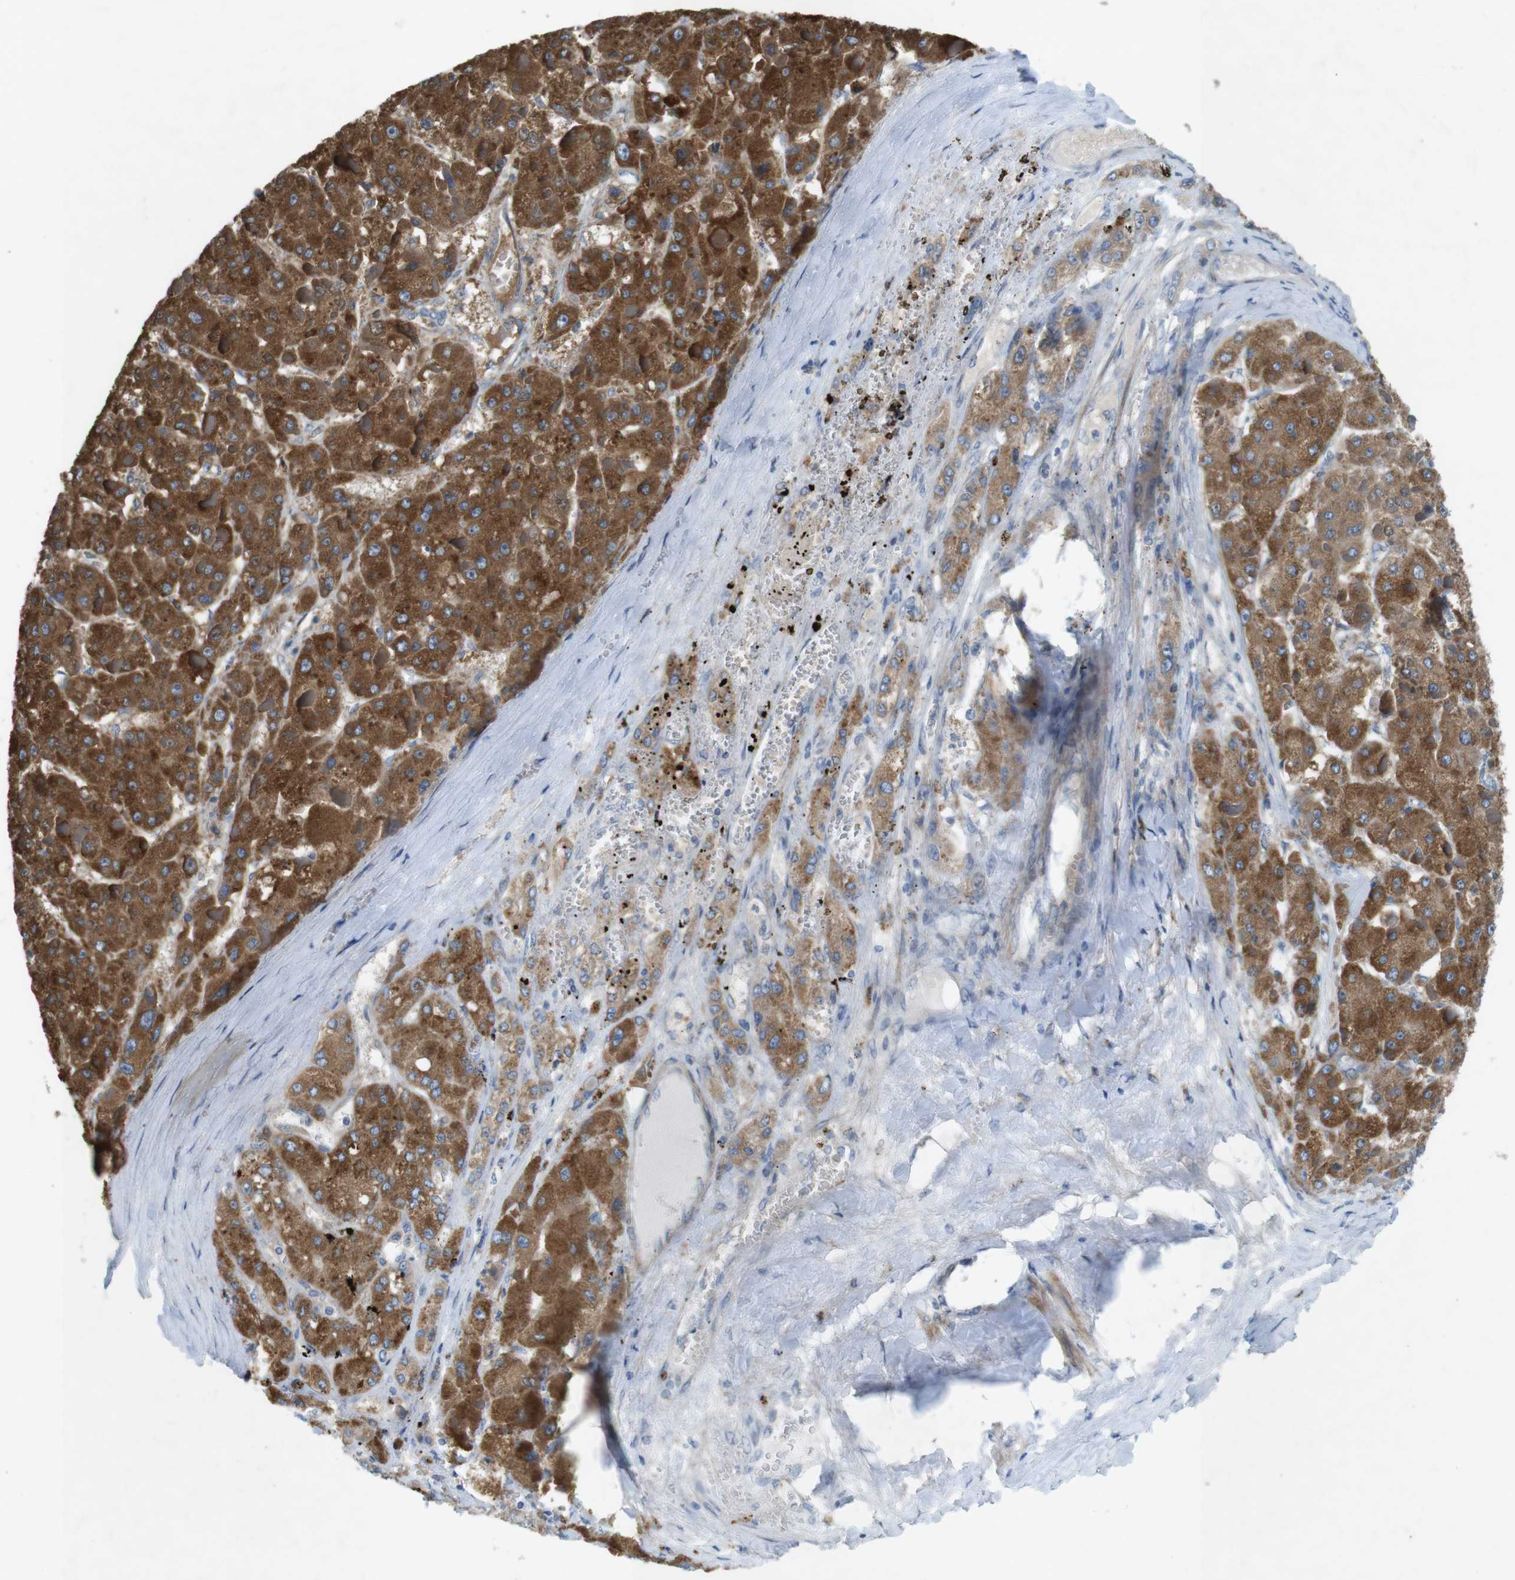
{"staining": {"intensity": "moderate", "quantity": ">75%", "location": "cytoplasmic/membranous"}, "tissue": "liver cancer", "cell_type": "Tumor cells", "image_type": "cancer", "snomed": [{"axis": "morphology", "description": "Carcinoma, Hepatocellular, NOS"}, {"axis": "topography", "description": "Liver"}], "caption": "Human liver cancer (hepatocellular carcinoma) stained with a brown dye displays moderate cytoplasmic/membranous positive staining in approximately >75% of tumor cells.", "gene": "TYW1", "patient": {"sex": "female", "age": 73}}